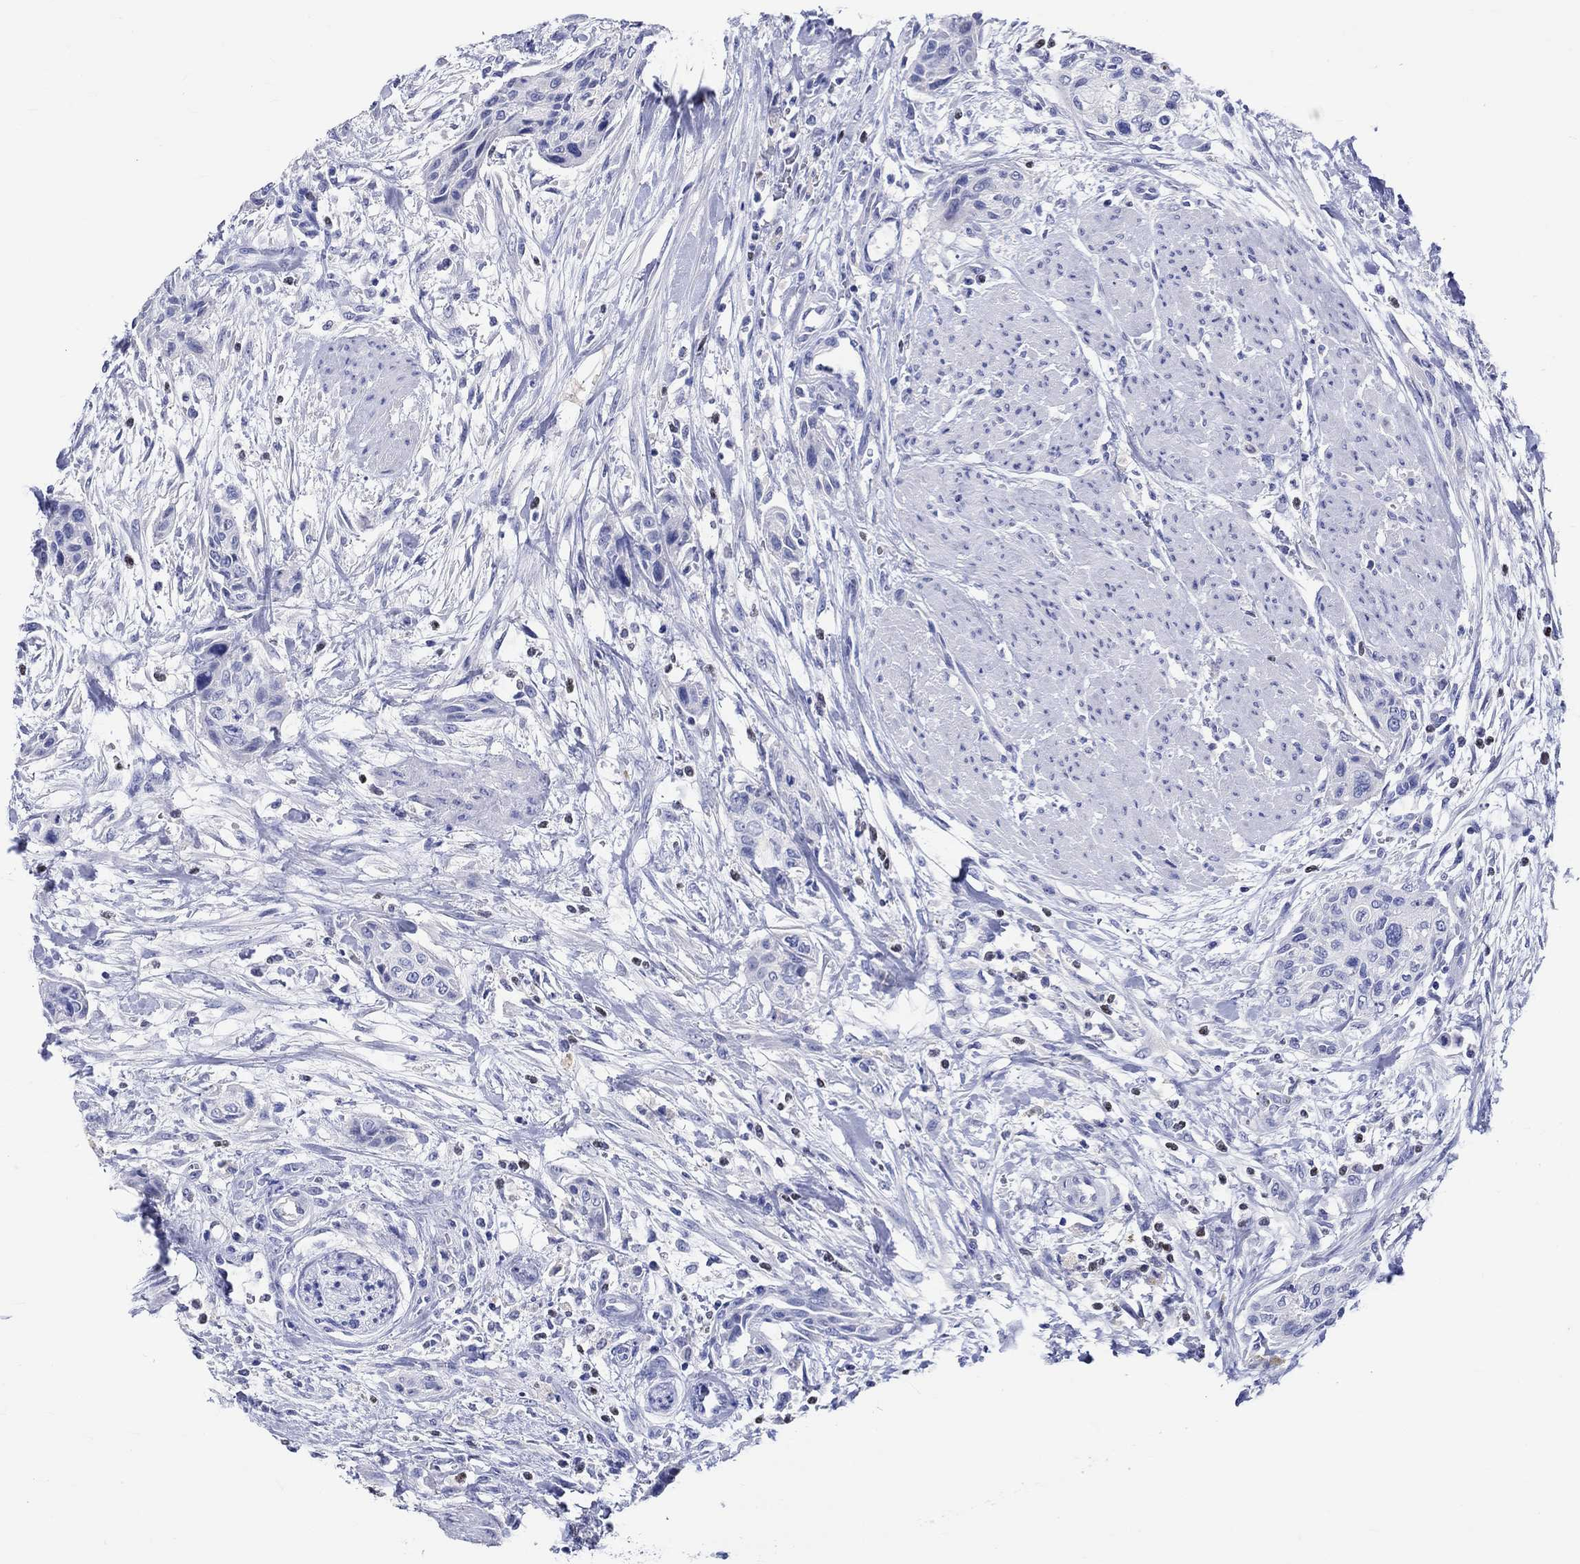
{"staining": {"intensity": "negative", "quantity": "none", "location": "none"}, "tissue": "urothelial cancer", "cell_type": "Tumor cells", "image_type": "cancer", "snomed": [{"axis": "morphology", "description": "Urothelial carcinoma, High grade"}, {"axis": "topography", "description": "Urinary bladder"}], "caption": "Immunohistochemistry (IHC) micrograph of neoplastic tissue: human urothelial cancer stained with DAB (3,3'-diaminobenzidine) shows no significant protein staining in tumor cells.", "gene": "KLHL35", "patient": {"sex": "male", "age": 35}}